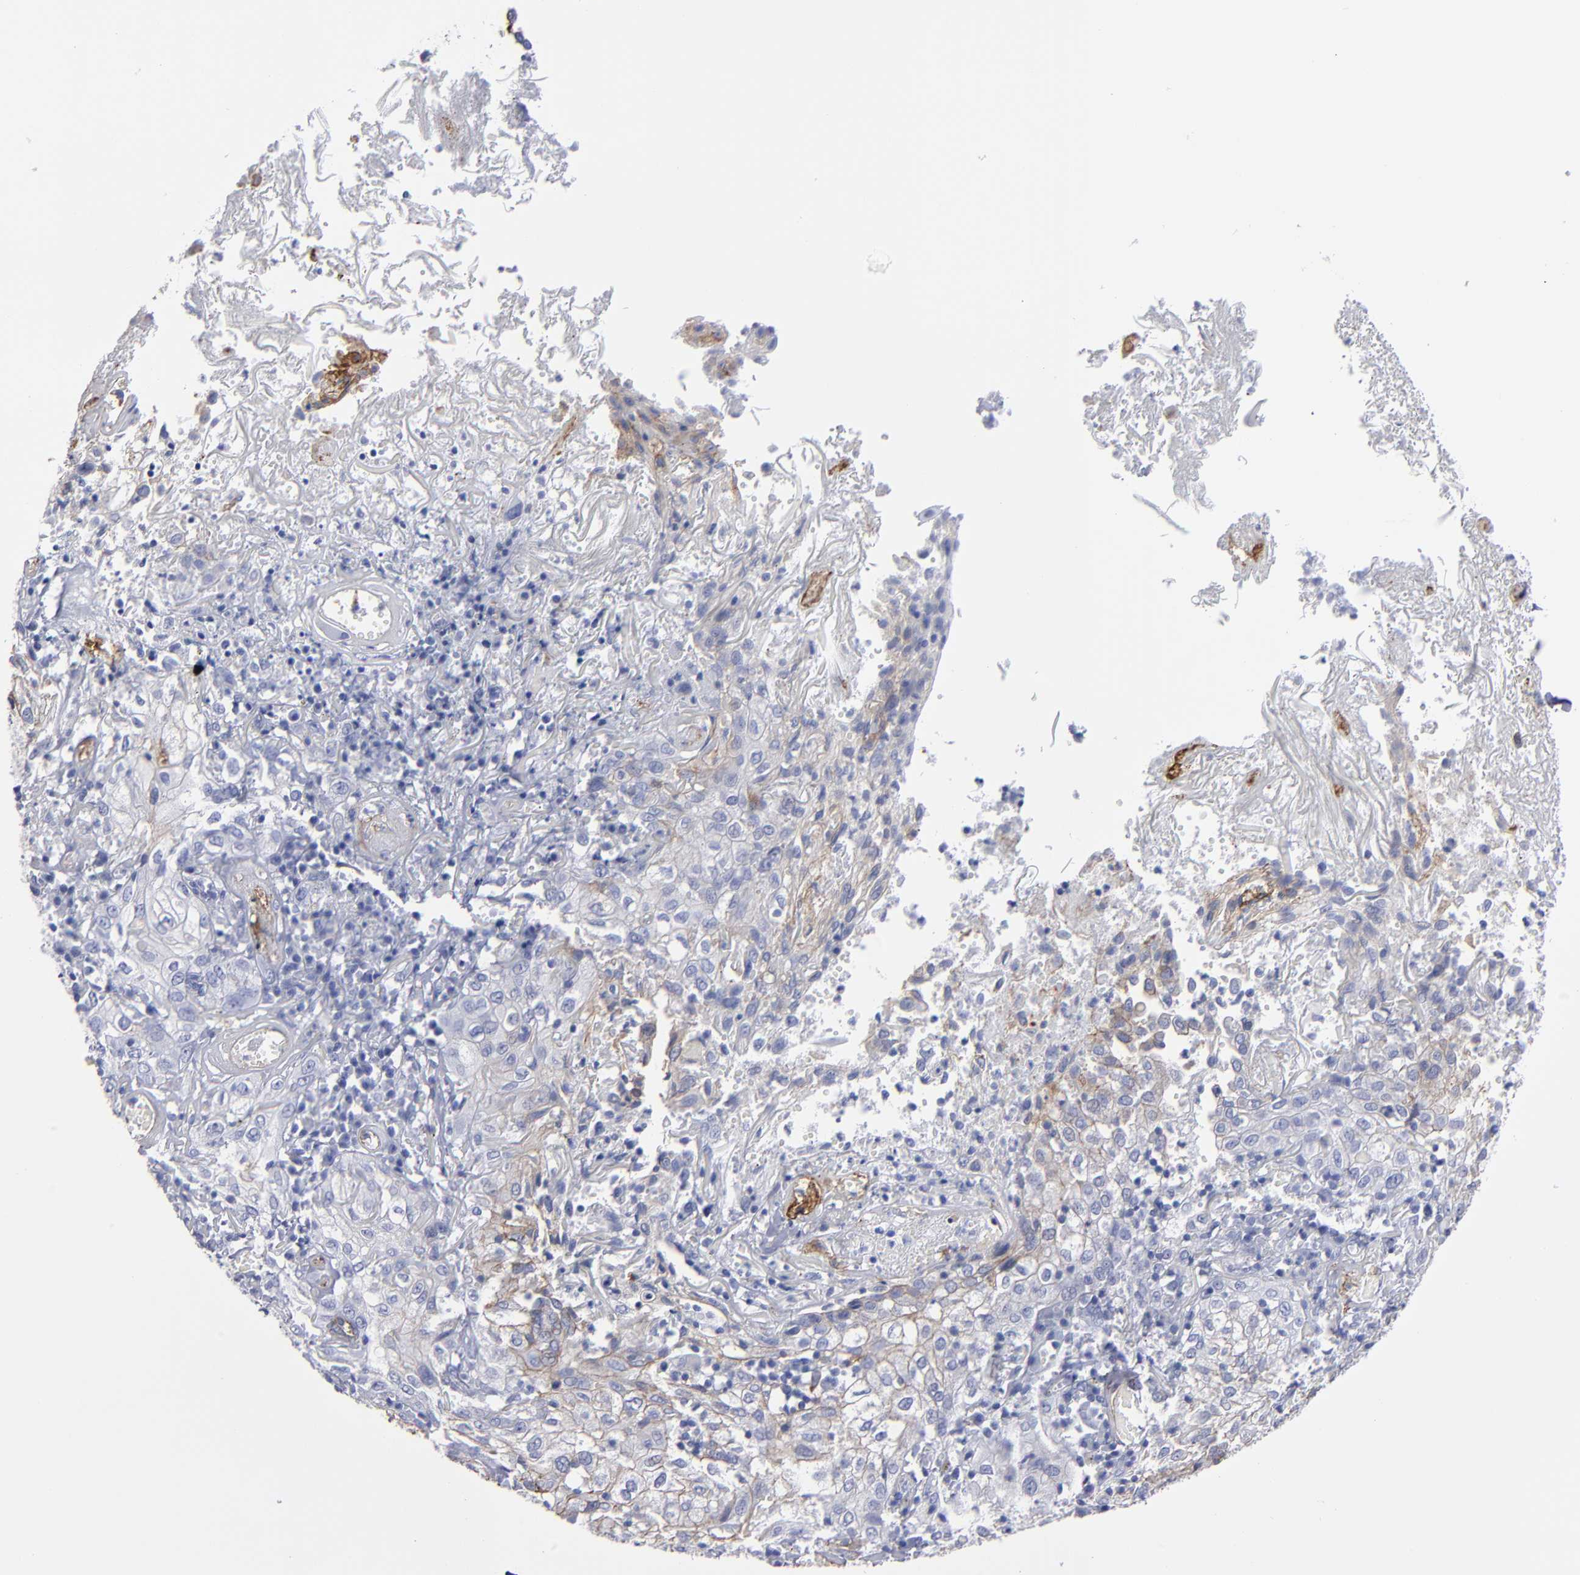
{"staining": {"intensity": "weak", "quantity": "<25%", "location": "cytoplasmic/membranous"}, "tissue": "skin cancer", "cell_type": "Tumor cells", "image_type": "cancer", "snomed": [{"axis": "morphology", "description": "Squamous cell carcinoma, NOS"}, {"axis": "topography", "description": "Skin"}], "caption": "DAB immunohistochemical staining of skin cancer (squamous cell carcinoma) shows no significant expression in tumor cells.", "gene": "TM4SF1", "patient": {"sex": "male", "age": 65}}